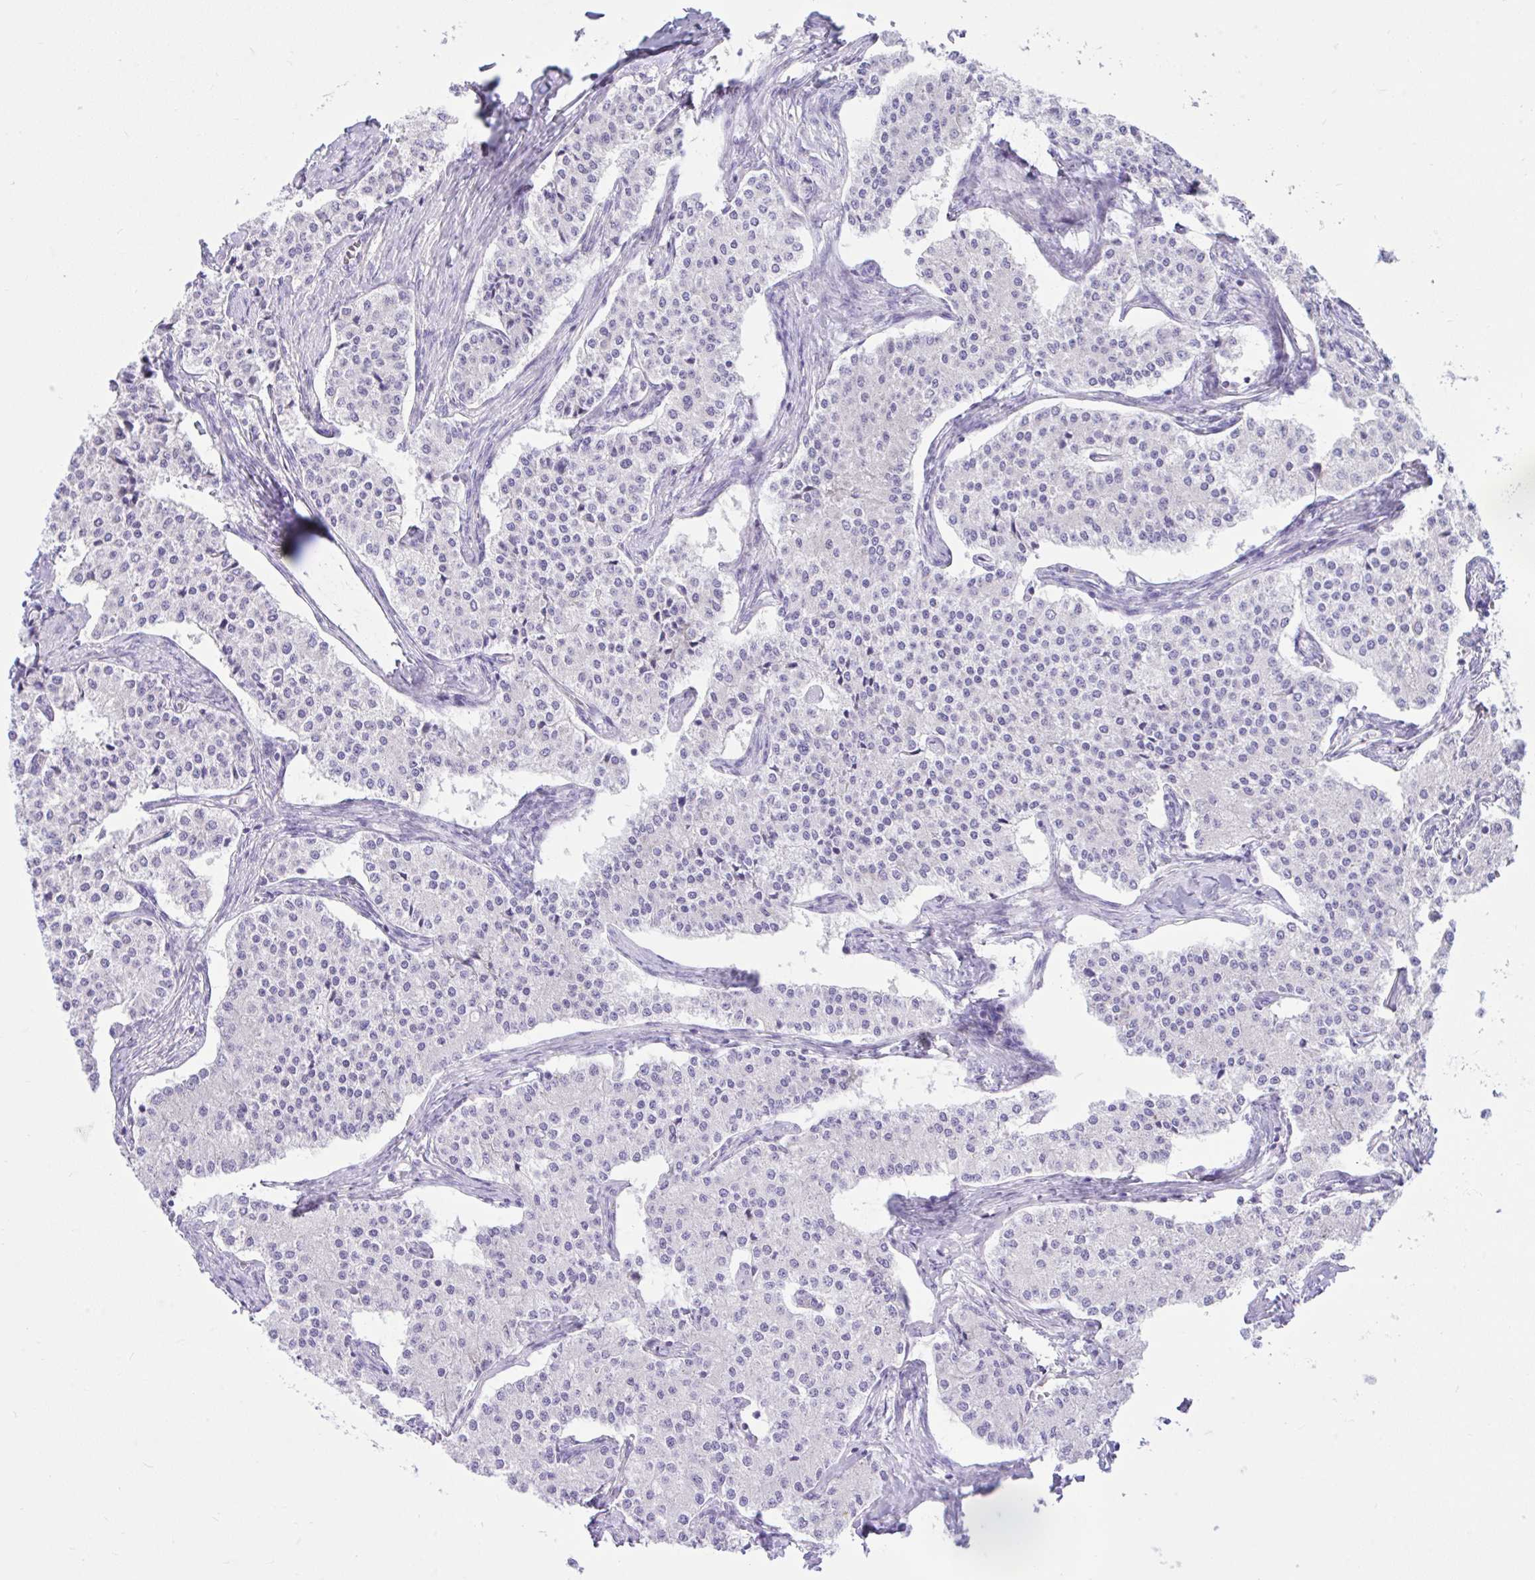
{"staining": {"intensity": "negative", "quantity": "none", "location": "none"}, "tissue": "carcinoid", "cell_type": "Tumor cells", "image_type": "cancer", "snomed": [{"axis": "morphology", "description": "Carcinoid, malignant, NOS"}, {"axis": "topography", "description": "Colon"}], "caption": "There is no significant positivity in tumor cells of malignant carcinoid.", "gene": "ZNF101", "patient": {"sex": "female", "age": 52}}